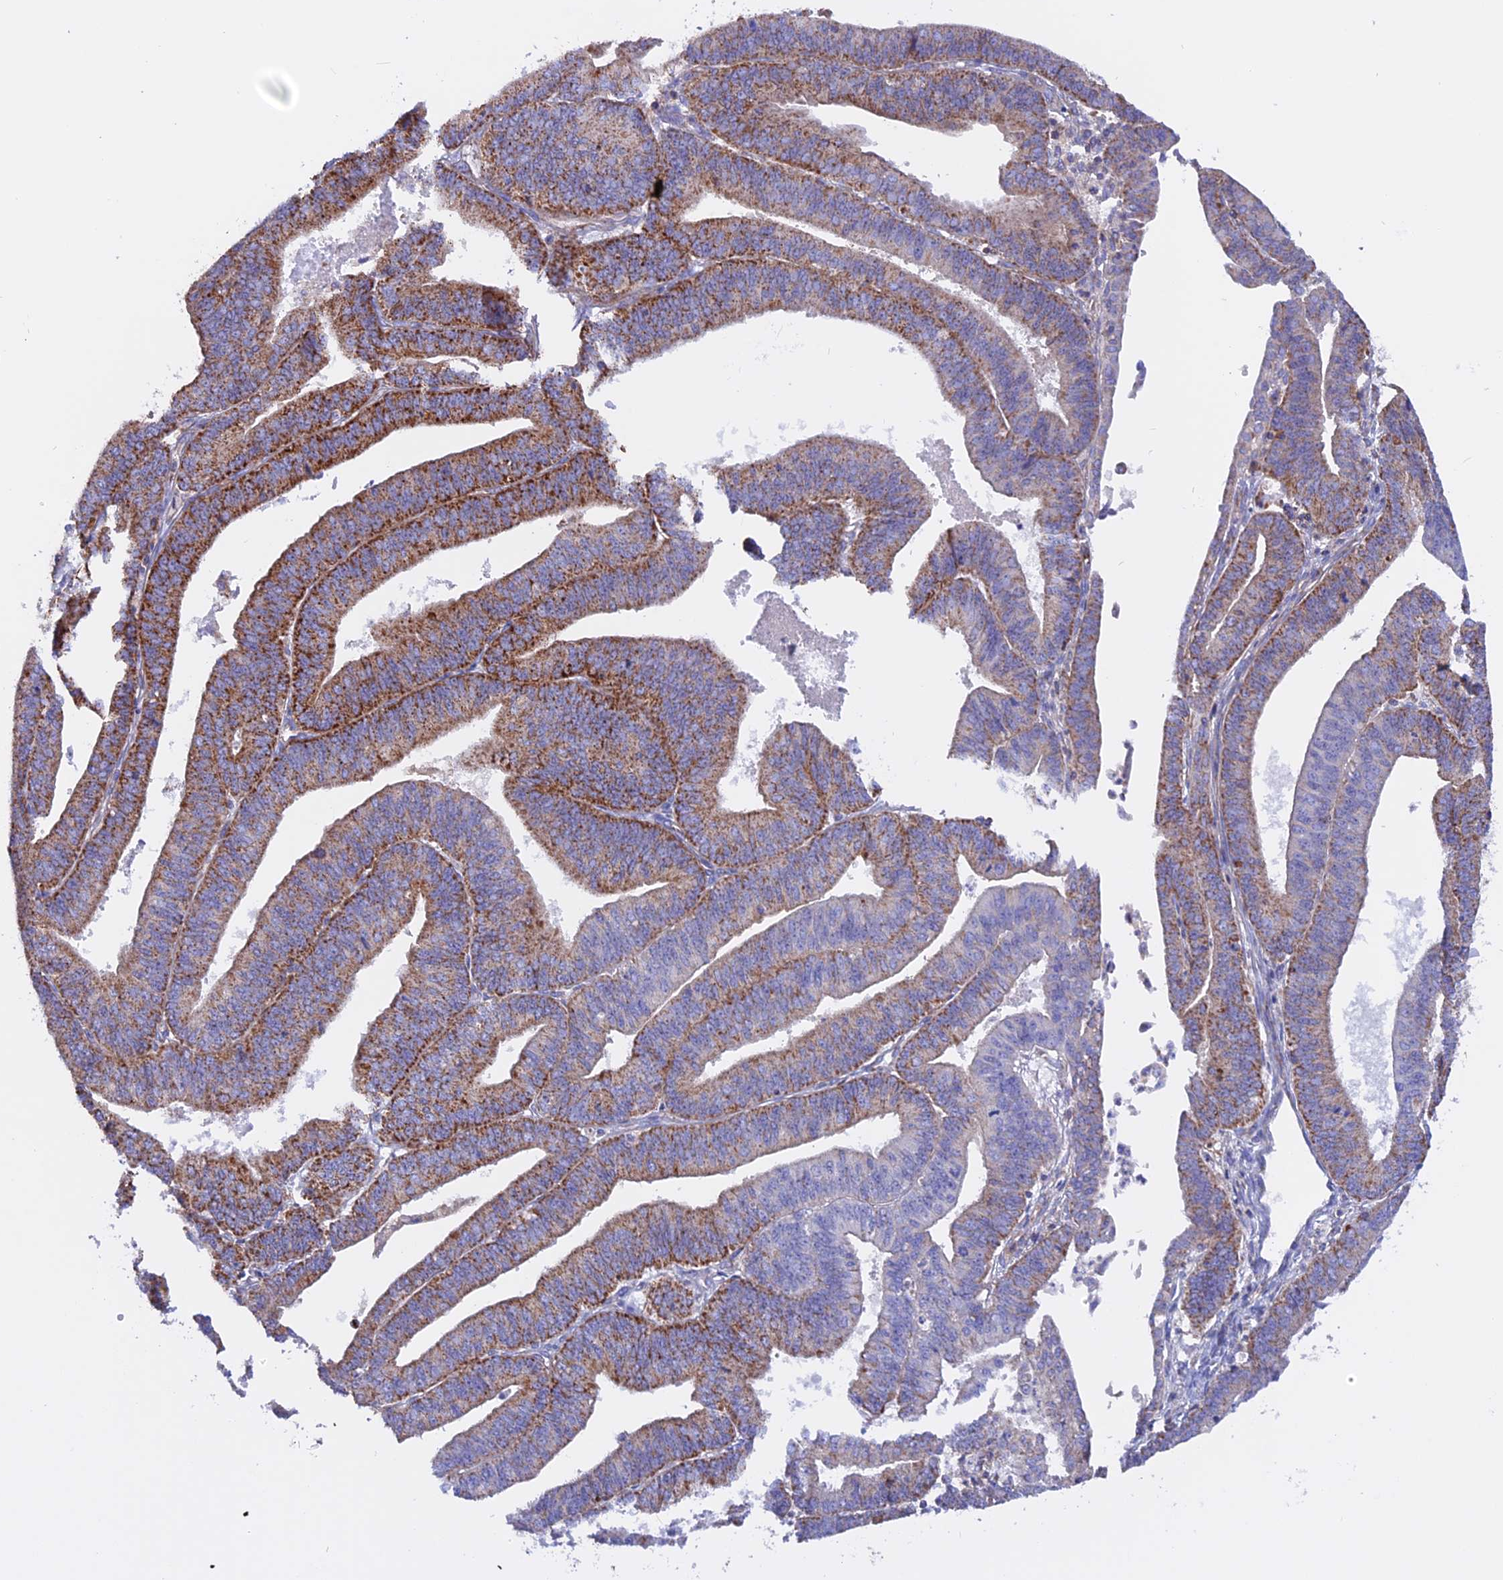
{"staining": {"intensity": "strong", "quantity": "25%-75%", "location": "cytoplasmic/membranous"}, "tissue": "endometrial cancer", "cell_type": "Tumor cells", "image_type": "cancer", "snomed": [{"axis": "morphology", "description": "Adenocarcinoma, NOS"}, {"axis": "topography", "description": "Endometrium"}], "caption": "A photomicrograph of endometrial cancer (adenocarcinoma) stained for a protein demonstrates strong cytoplasmic/membranous brown staining in tumor cells.", "gene": "GCDH", "patient": {"sex": "female", "age": 73}}